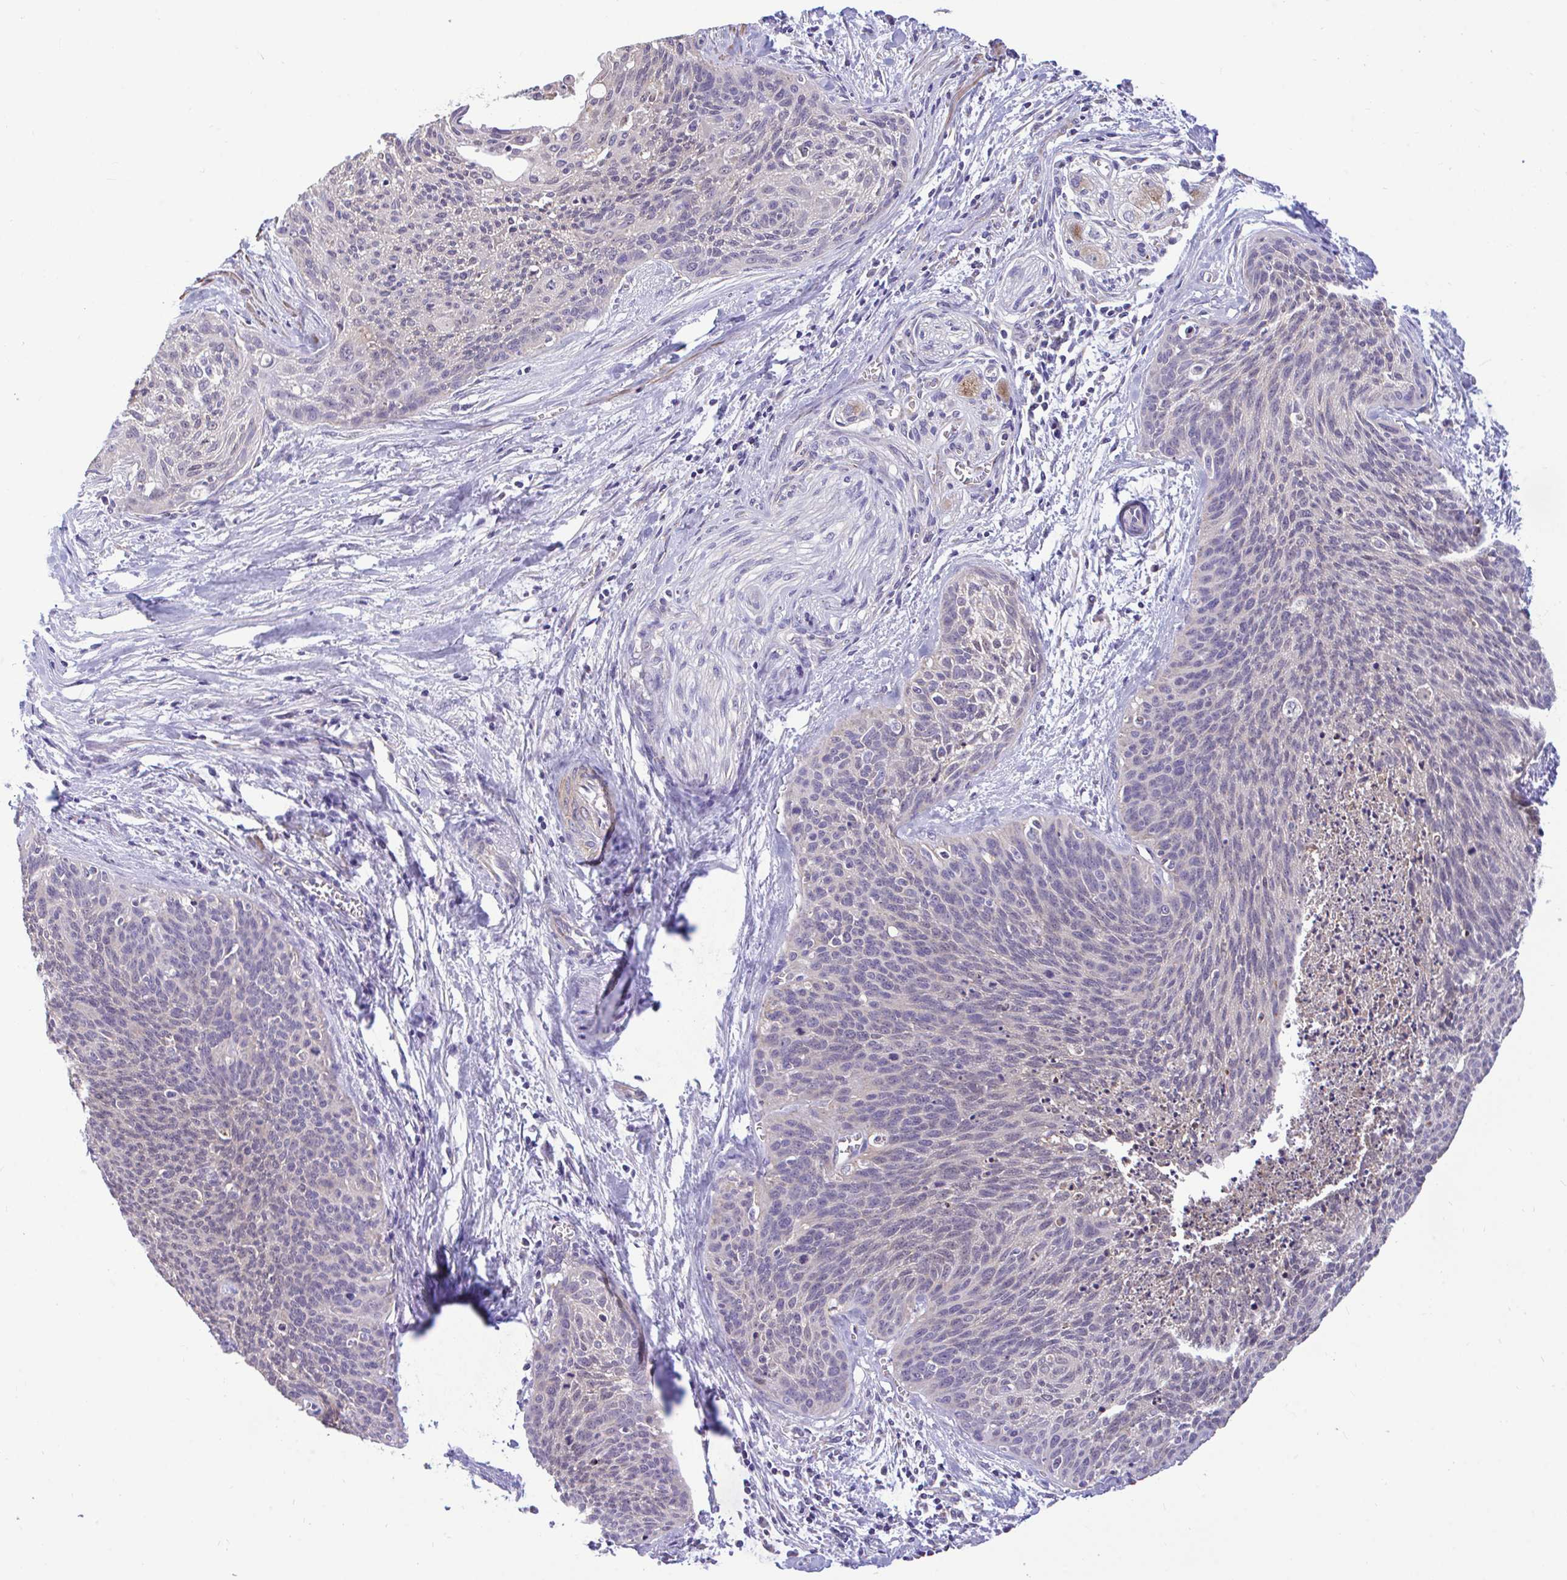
{"staining": {"intensity": "negative", "quantity": "none", "location": "none"}, "tissue": "cervical cancer", "cell_type": "Tumor cells", "image_type": "cancer", "snomed": [{"axis": "morphology", "description": "Squamous cell carcinoma, NOS"}, {"axis": "topography", "description": "Cervix"}], "caption": "An image of human cervical squamous cell carcinoma is negative for staining in tumor cells.", "gene": "SARS2", "patient": {"sex": "female", "age": 55}}